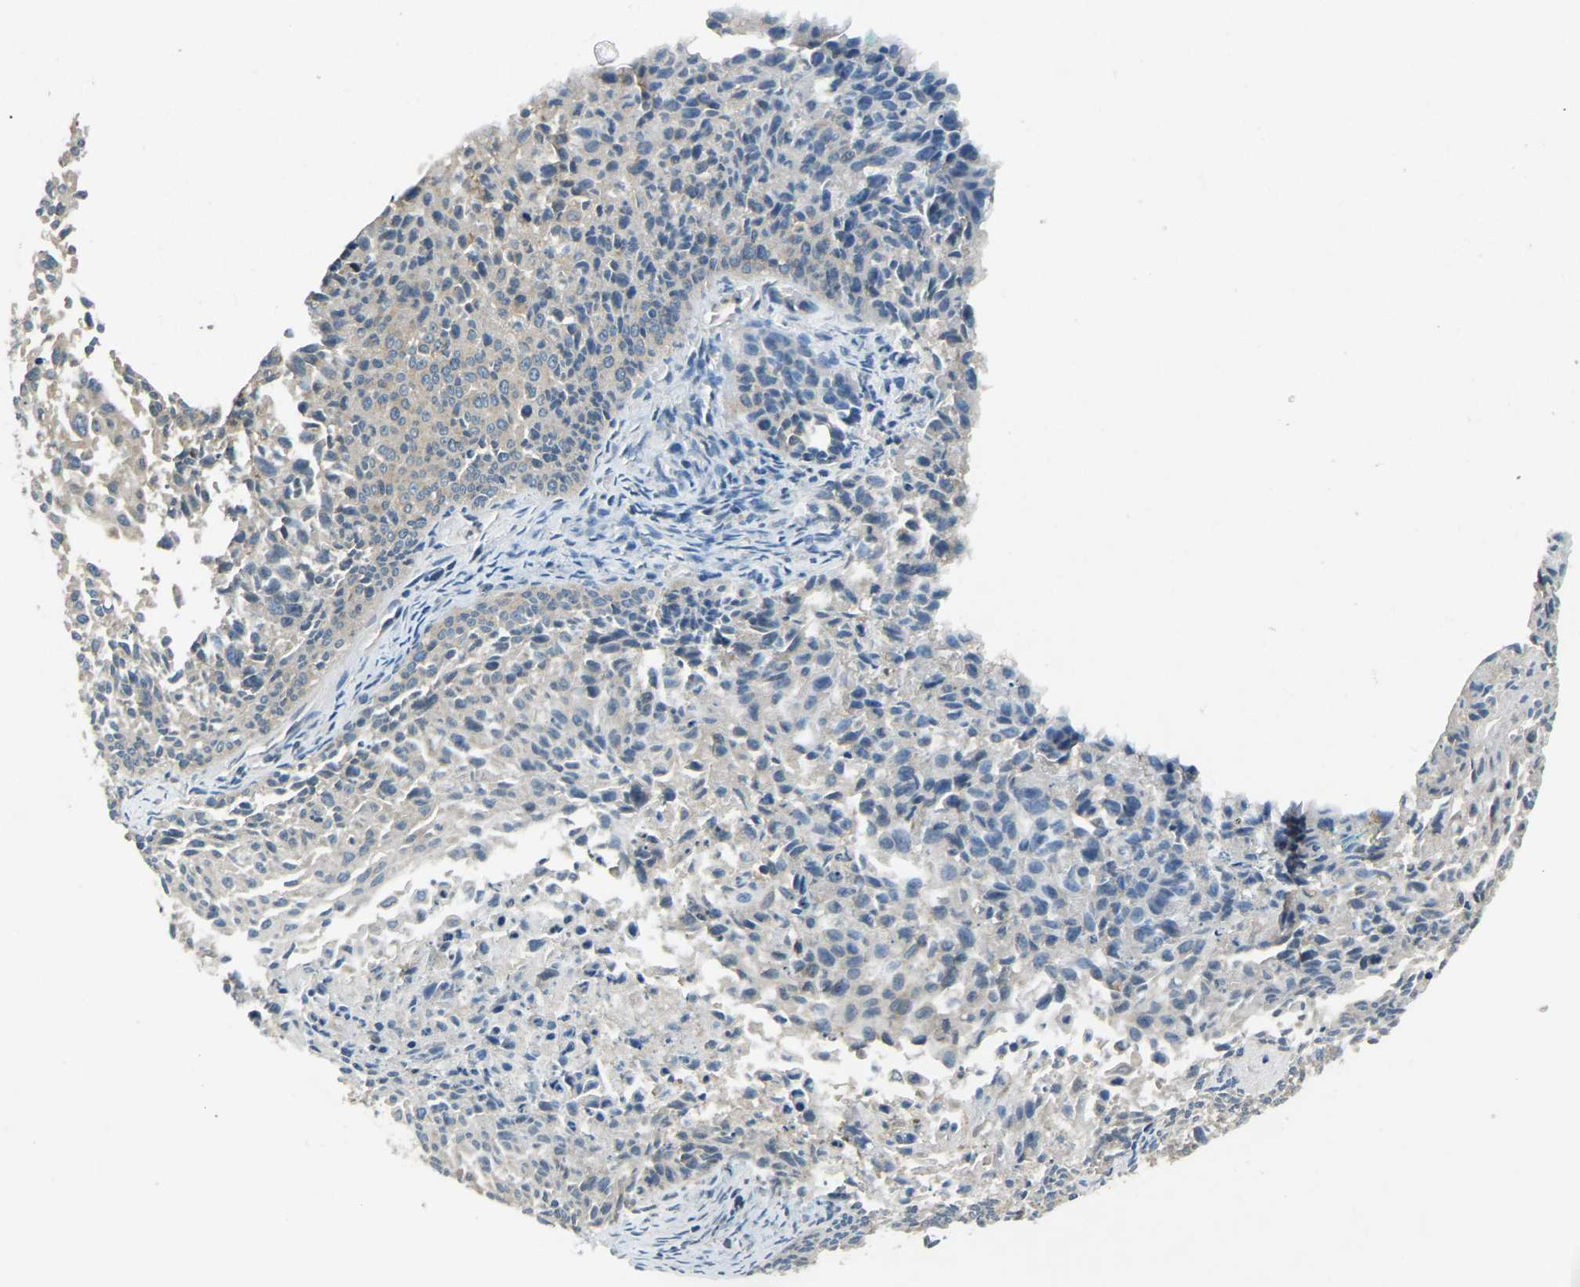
{"staining": {"intensity": "negative", "quantity": "none", "location": "none"}, "tissue": "cervical cancer", "cell_type": "Tumor cells", "image_type": "cancer", "snomed": [{"axis": "morphology", "description": "Squamous cell carcinoma, NOS"}, {"axis": "topography", "description": "Cervix"}], "caption": "Protein analysis of squamous cell carcinoma (cervical) reveals no significant staining in tumor cells.", "gene": "AIMP1", "patient": {"sex": "female", "age": 55}}